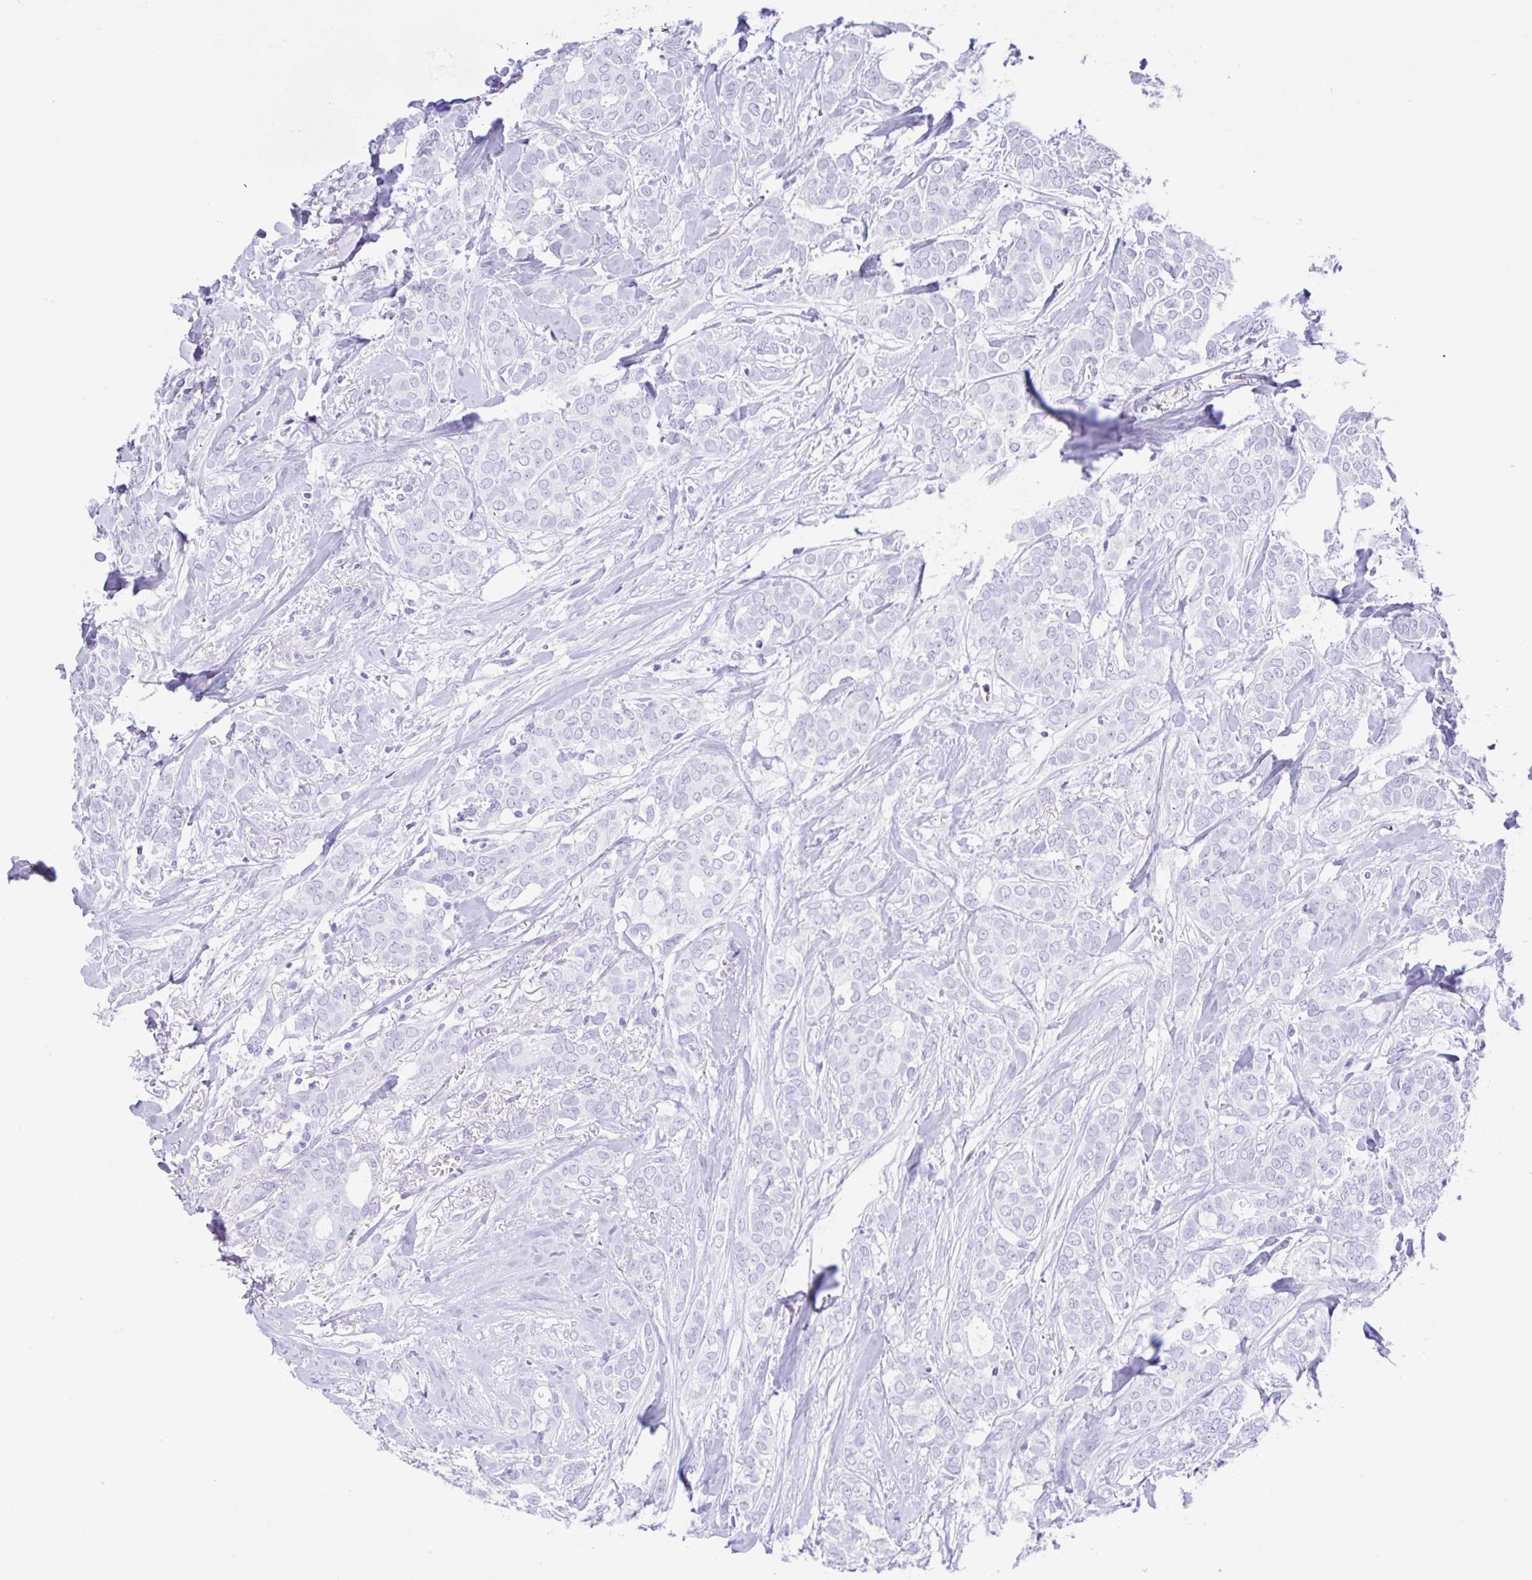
{"staining": {"intensity": "negative", "quantity": "none", "location": "none"}, "tissue": "breast cancer", "cell_type": "Tumor cells", "image_type": "cancer", "snomed": [{"axis": "morphology", "description": "Duct carcinoma"}, {"axis": "topography", "description": "Breast"}], "caption": "Tumor cells show no significant staining in breast cancer.", "gene": "CPA1", "patient": {"sex": "female", "age": 84}}